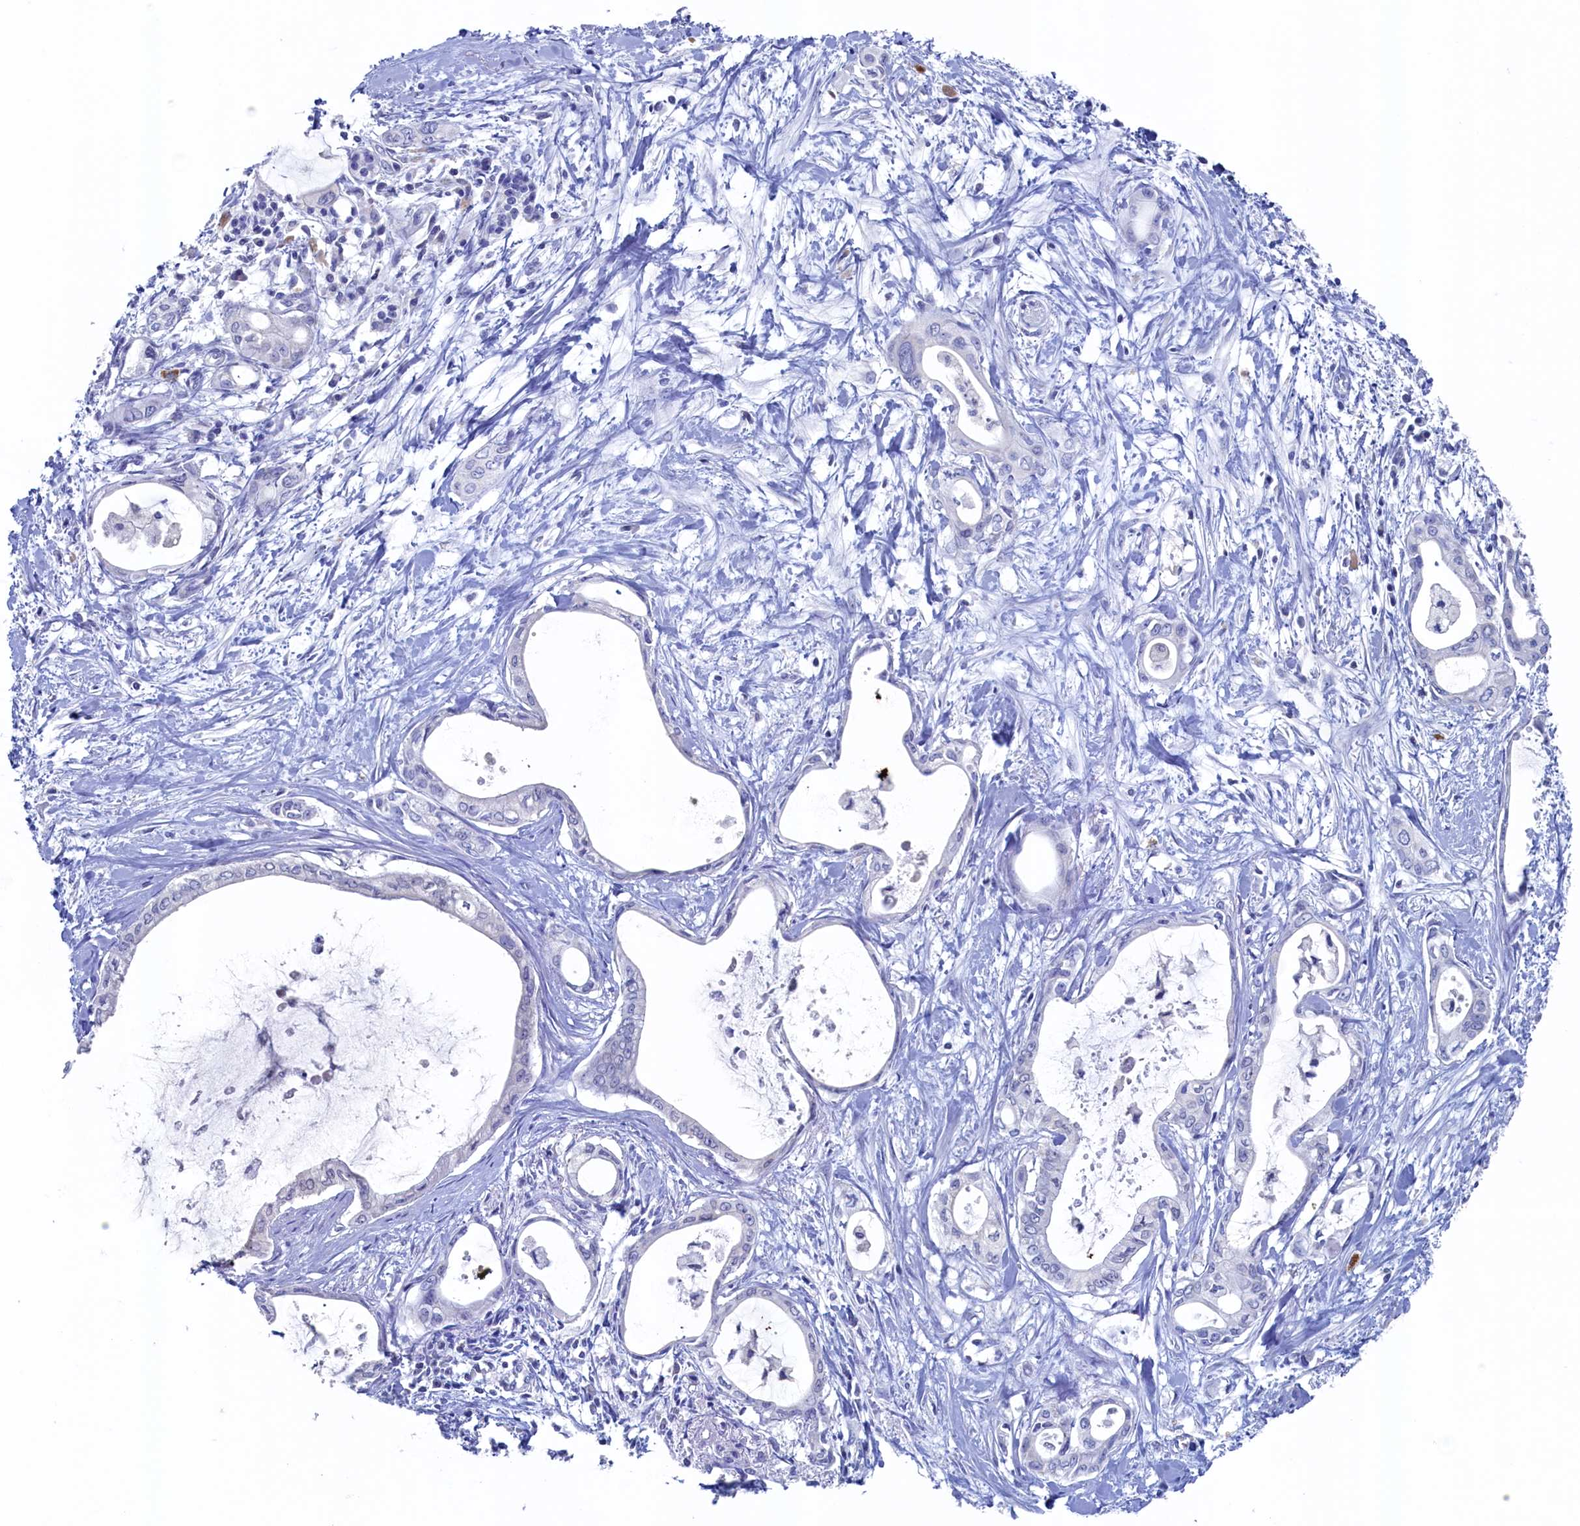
{"staining": {"intensity": "negative", "quantity": "none", "location": "none"}, "tissue": "pancreatic cancer", "cell_type": "Tumor cells", "image_type": "cancer", "snomed": [{"axis": "morphology", "description": "Adenocarcinoma, NOS"}, {"axis": "topography", "description": "Pancreas"}], "caption": "This is an immunohistochemistry (IHC) micrograph of pancreatic cancer (adenocarcinoma). There is no positivity in tumor cells.", "gene": "C11orf54", "patient": {"sex": "male", "age": 72}}